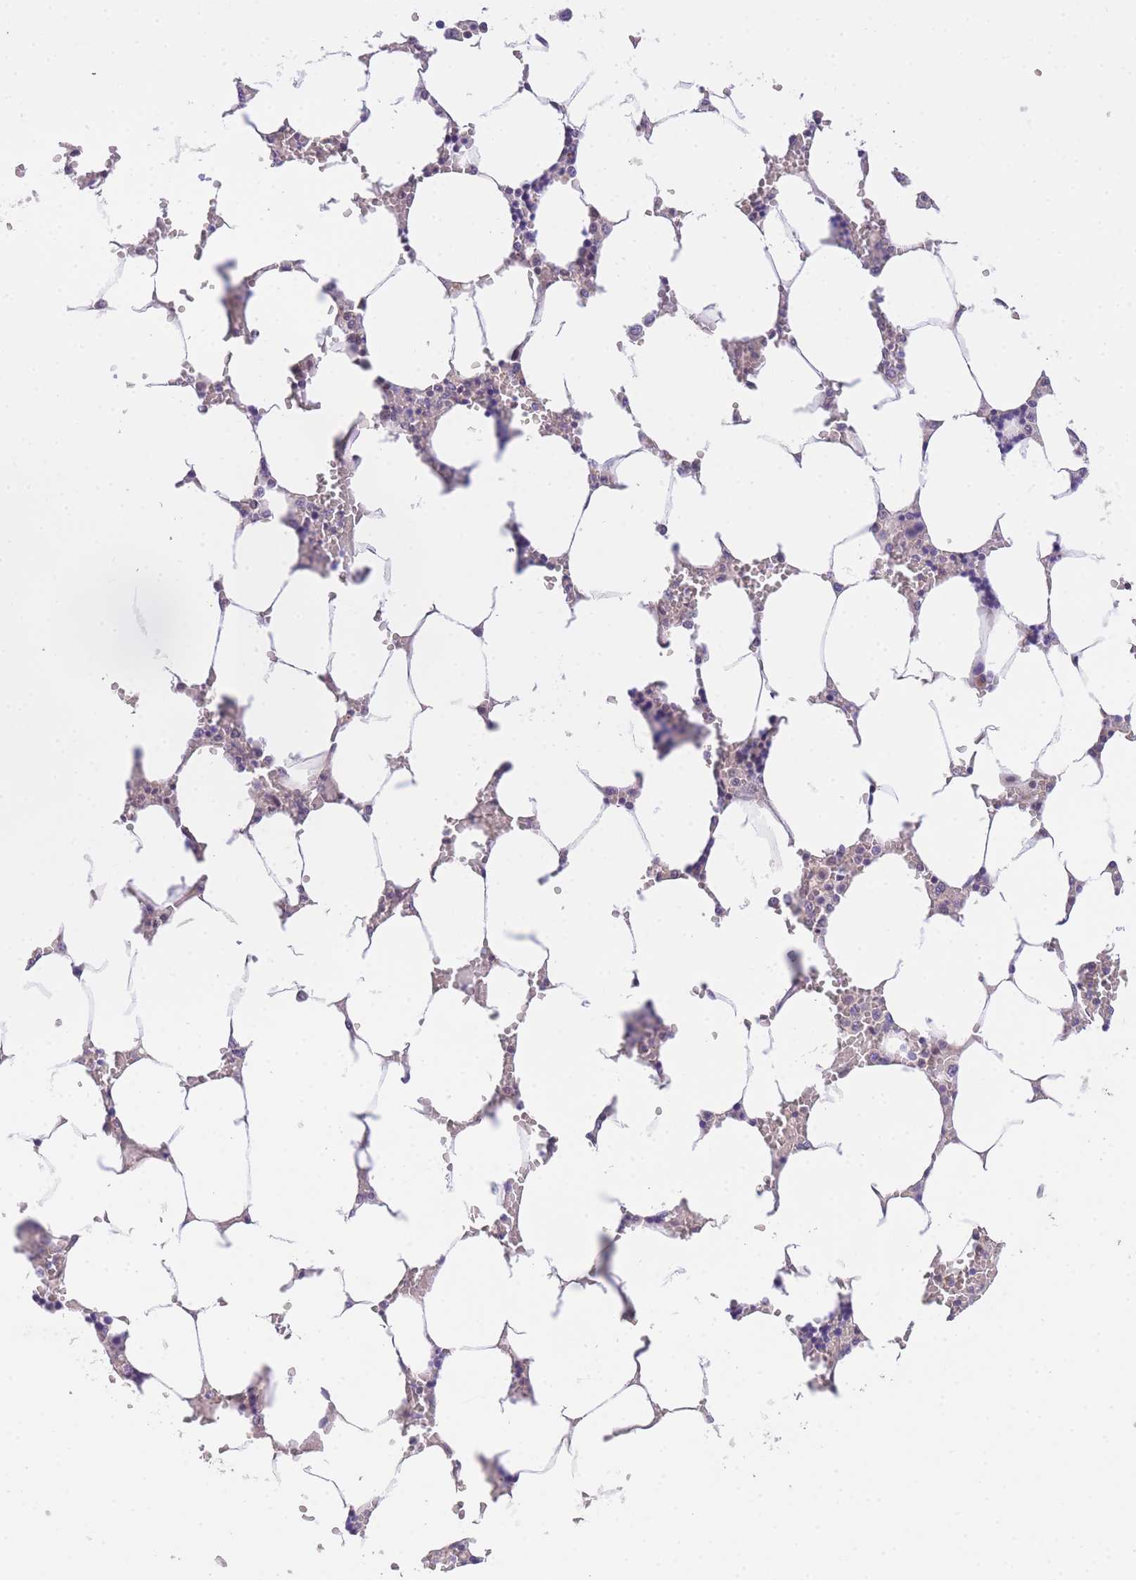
{"staining": {"intensity": "negative", "quantity": "none", "location": "none"}, "tissue": "bone marrow", "cell_type": "Hematopoietic cells", "image_type": "normal", "snomed": [{"axis": "morphology", "description": "Normal tissue, NOS"}, {"axis": "topography", "description": "Bone marrow"}], "caption": "Bone marrow was stained to show a protein in brown. There is no significant positivity in hematopoietic cells. (DAB (3,3'-diaminobenzidine) IHC visualized using brightfield microscopy, high magnification).", "gene": "SLC35F2", "patient": {"sex": "male", "age": 64}}